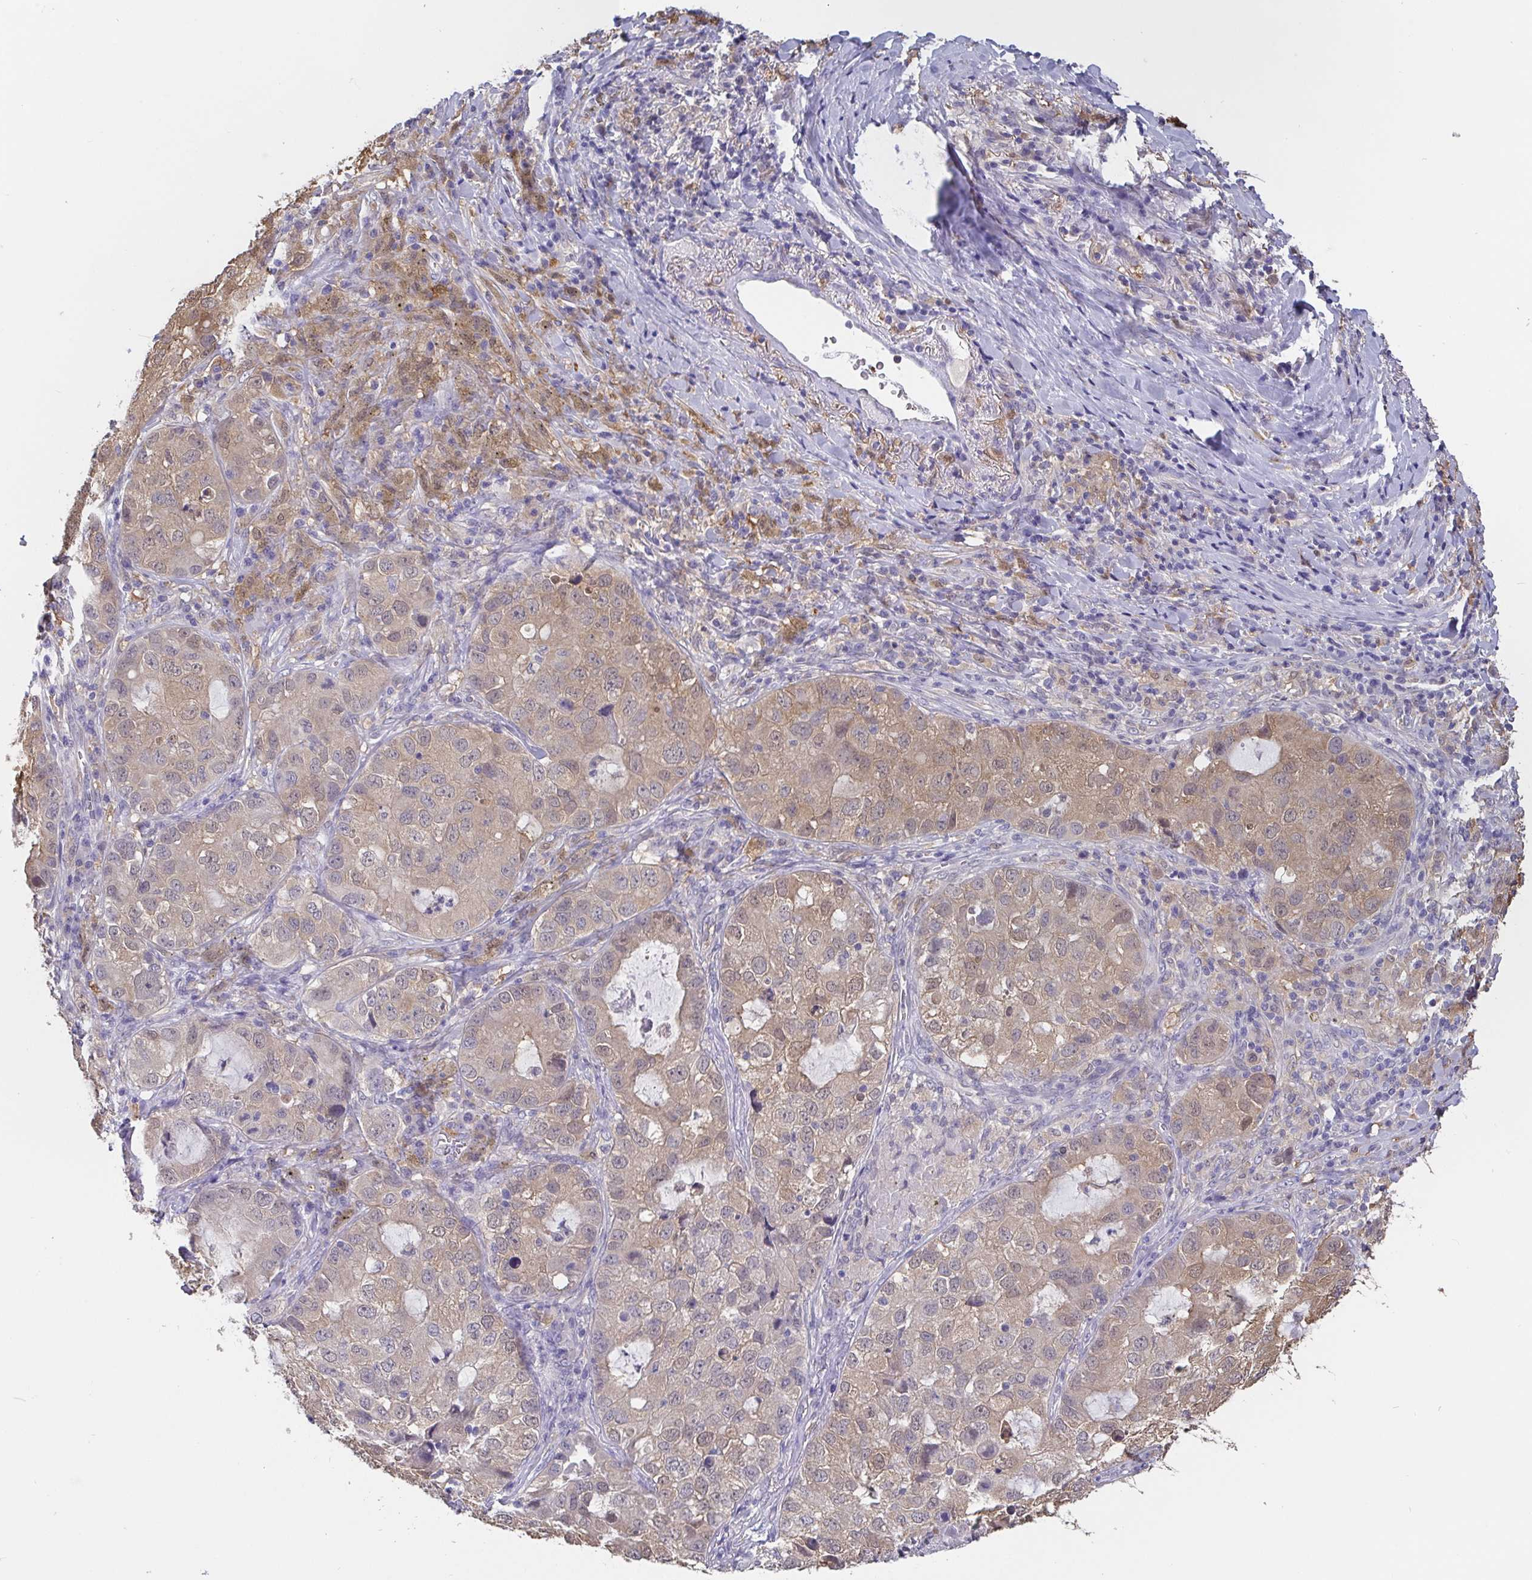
{"staining": {"intensity": "weak", "quantity": "25%-75%", "location": "cytoplasmic/membranous"}, "tissue": "lung cancer", "cell_type": "Tumor cells", "image_type": "cancer", "snomed": [{"axis": "morphology", "description": "Normal morphology"}, {"axis": "morphology", "description": "Adenocarcinoma, NOS"}, {"axis": "topography", "description": "Lymph node"}, {"axis": "topography", "description": "Lung"}], "caption": "Lung cancer (adenocarcinoma) tissue shows weak cytoplasmic/membranous staining in about 25%-75% of tumor cells, visualized by immunohistochemistry. The protein is stained brown, and the nuclei are stained in blue (DAB (3,3'-diaminobenzidine) IHC with brightfield microscopy, high magnification).", "gene": "IDH1", "patient": {"sex": "female", "age": 51}}